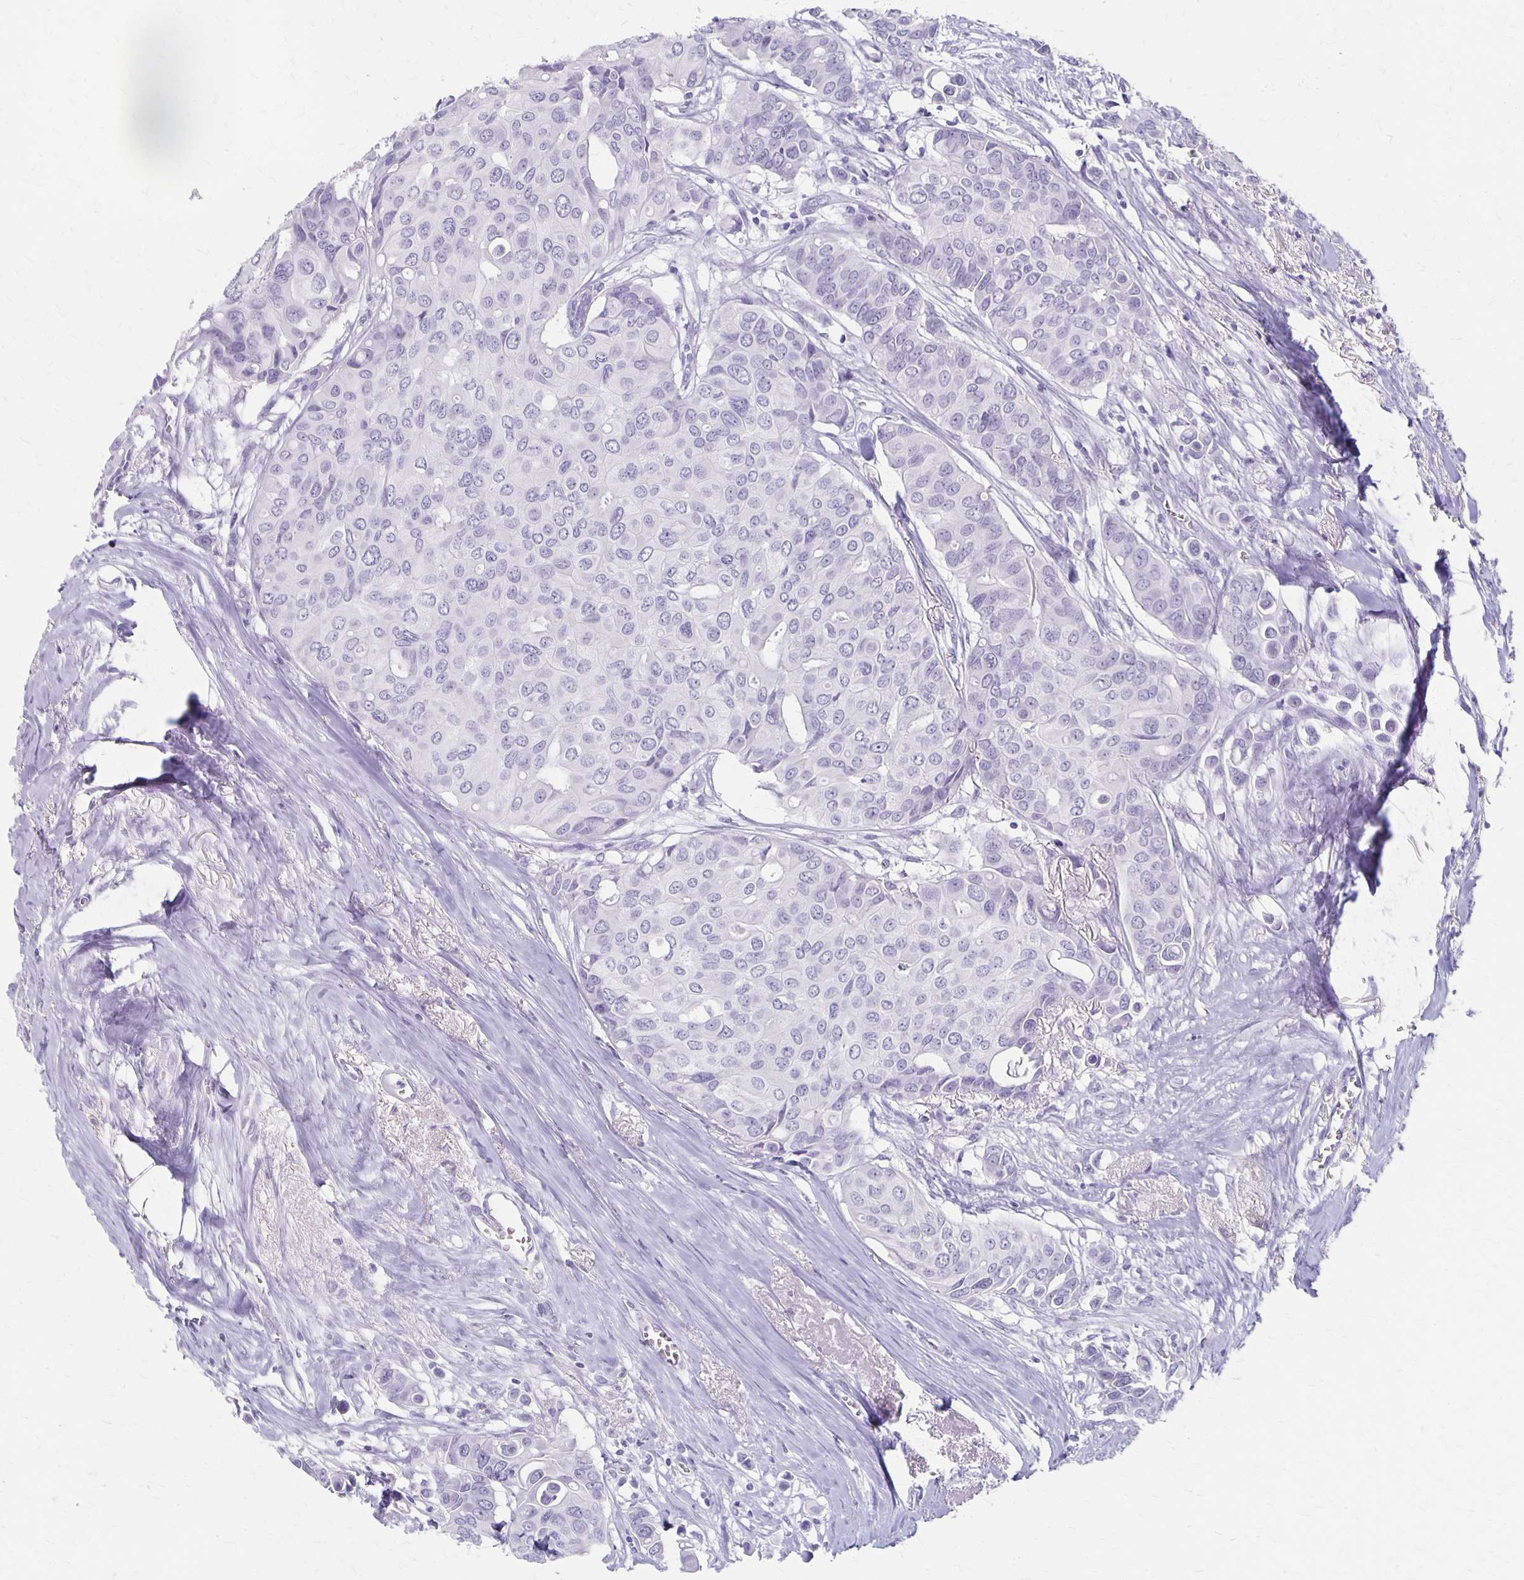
{"staining": {"intensity": "negative", "quantity": "none", "location": "none"}, "tissue": "breast cancer", "cell_type": "Tumor cells", "image_type": "cancer", "snomed": [{"axis": "morphology", "description": "Duct carcinoma"}, {"axis": "topography", "description": "Breast"}], "caption": "Immunohistochemical staining of intraductal carcinoma (breast) shows no significant staining in tumor cells.", "gene": "MAGEC2", "patient": {"sex": "female", "age": 54}}